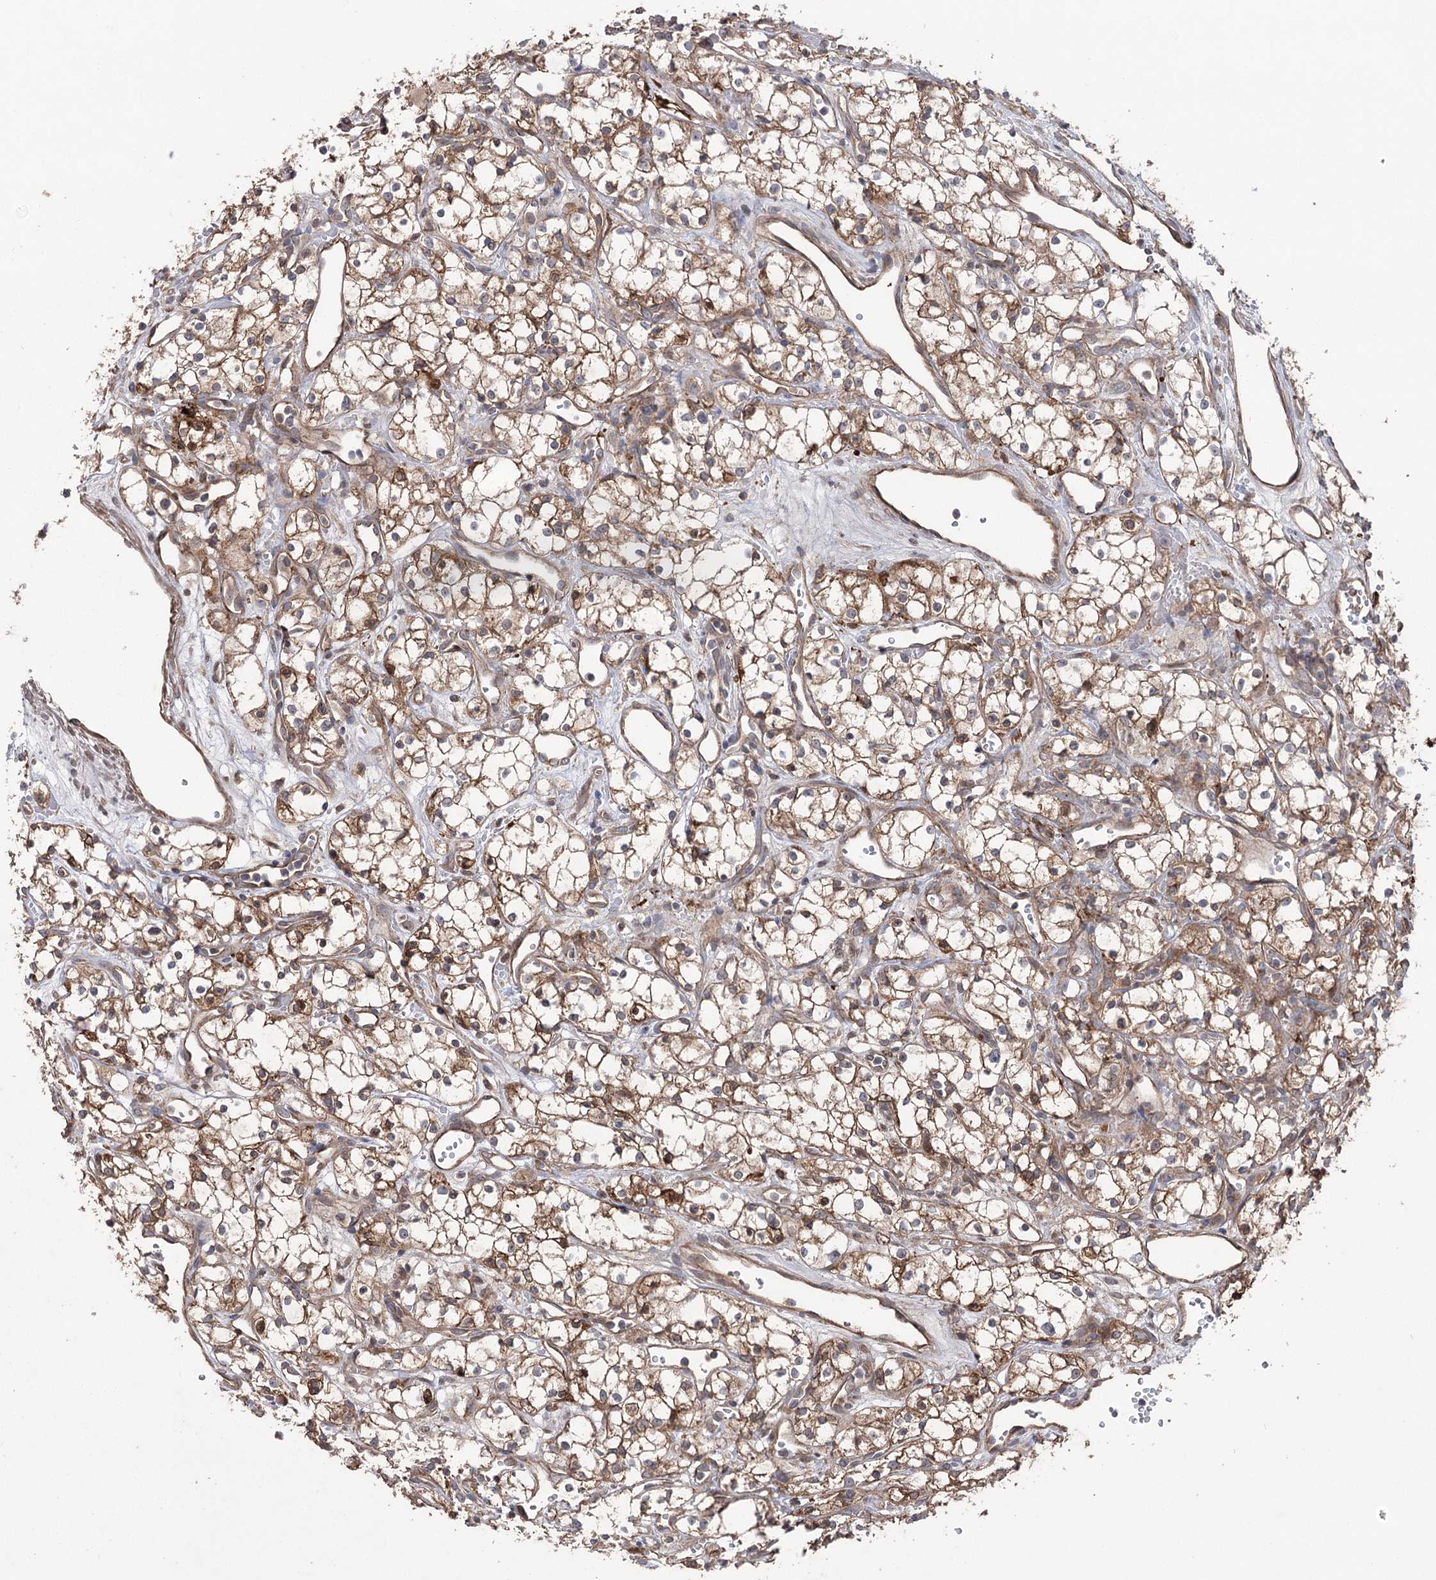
{"staining": {"intensity": "moderate", "quantity": ">75%", "location": "cytoplasmic/membranous"}, "tissue": "renal cancer", "cell_type": "Tumor cells", "image_type": "cancer", "snomed": [{"axis": "morphology", "description": "Adenocarcinoma, NOS"}, {"axis": "topography", "description": "Kidney"}], "caption": "Moderate cytoplasmic/membranous protein staining is present in about >75% of tumor cells in renal cancer. (brown staining indicates protein expression, while blue staining denotes nuclei).", "gene": "OTUD1", "patient": {"sex": "male", "age": 59}}